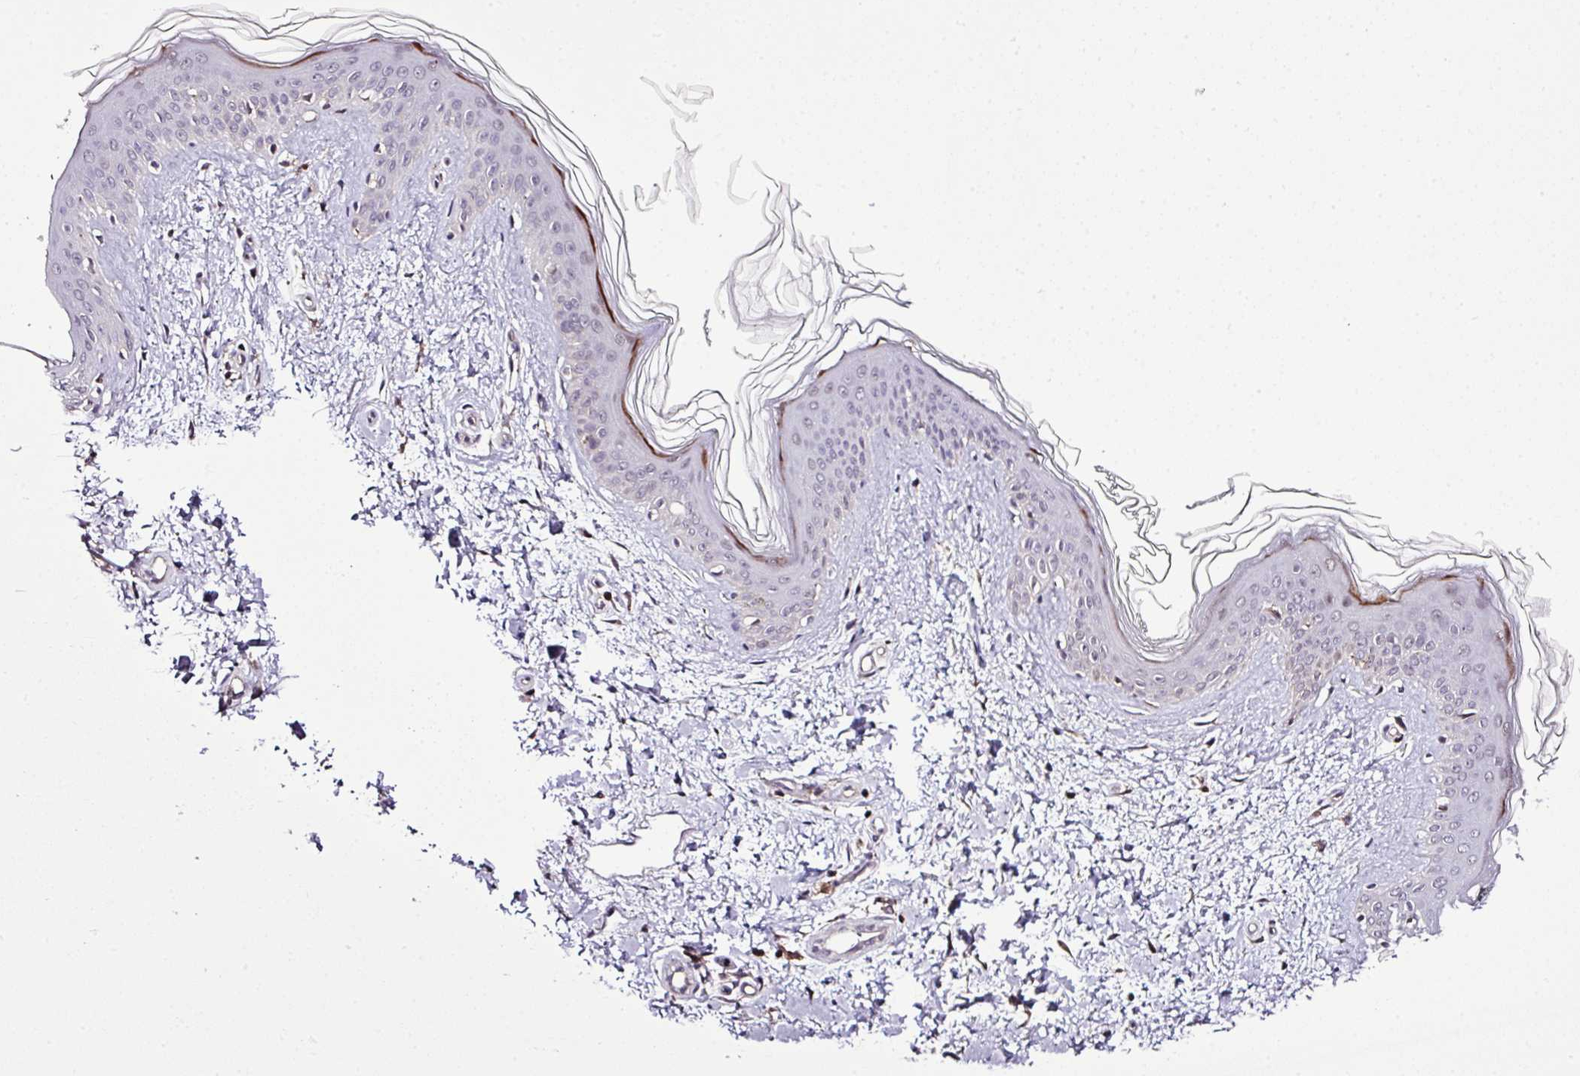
{"staining": {"intensity": "moderate", "quantity": ">75%", "location": "cytoplasmic/membranous"}, "tissue": "skin", "cell_type": "Fibroblasts", "image_type": "normal", "snomed": [{"axis": "morphology", "description": "Normal tissue, NOS"}, {"axis": "topography", "description": "Skin"}], "caption": "Immunohistochemical staining of unremarkable skin demonstrates moderate cytoplasmic/membranous protein staining in approximately >75% of fibroblasts.", "gene": "SMCO4", "patient": {"sex": "female", "age": 41}}